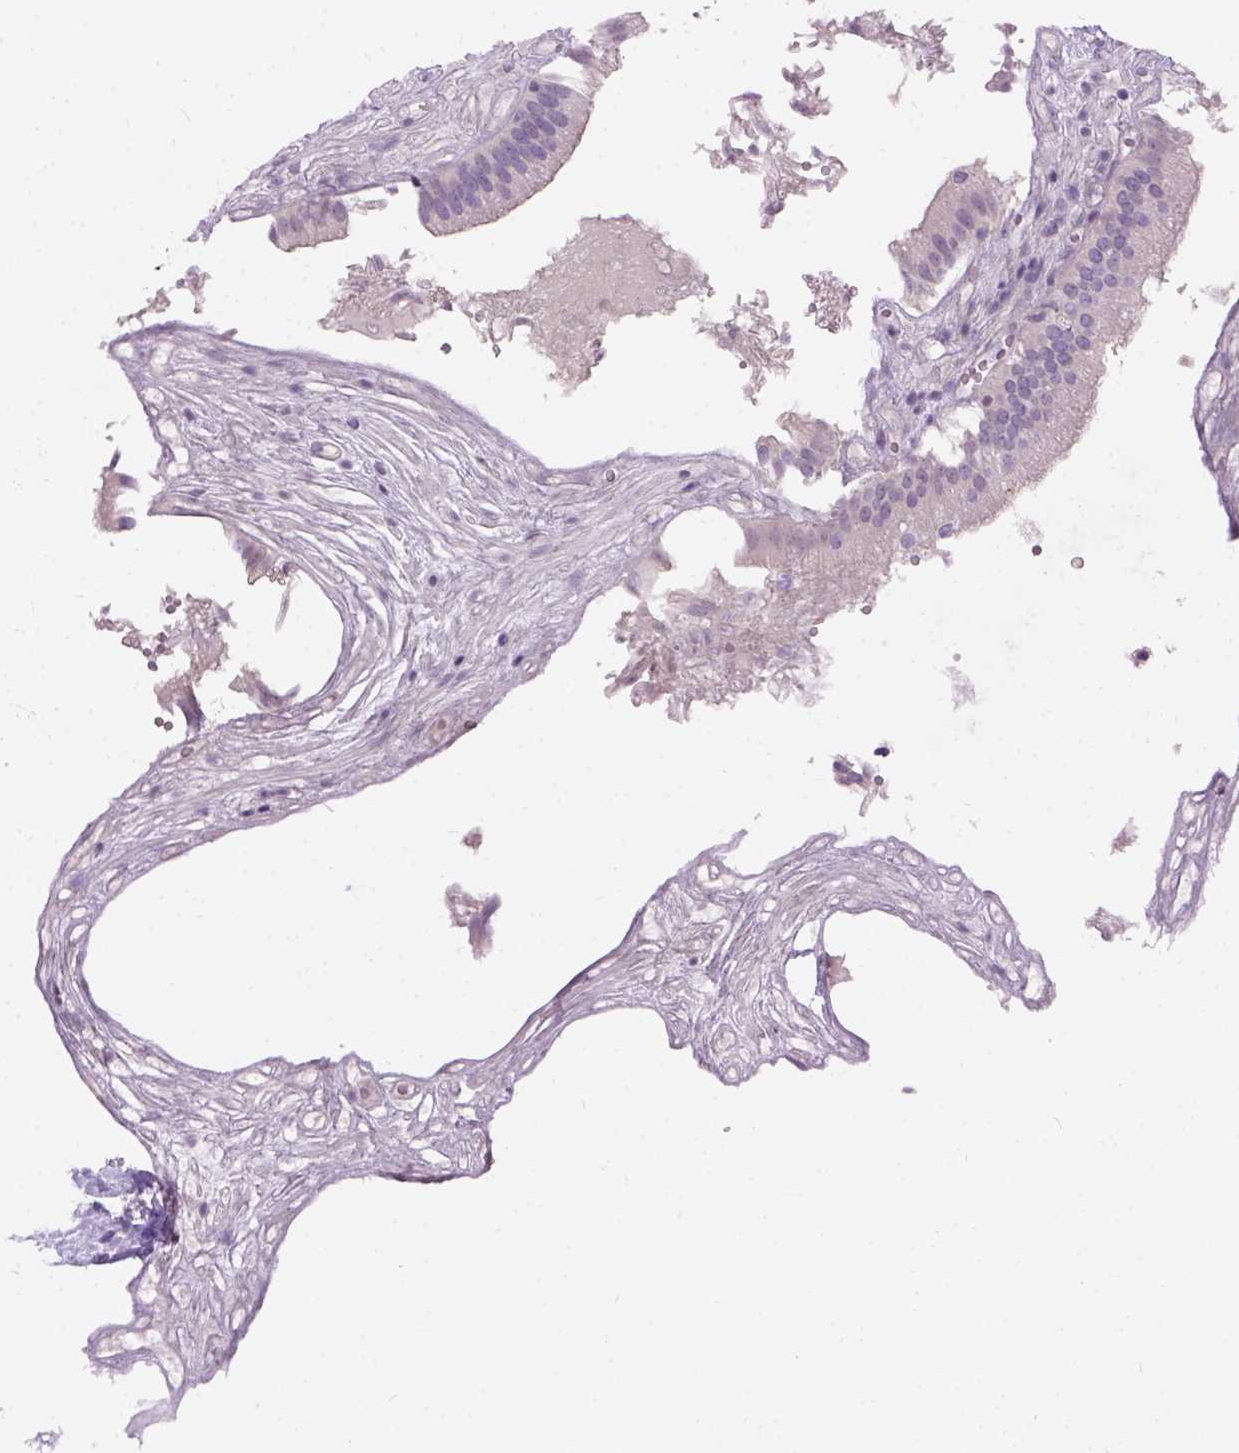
{"staining": {"intensity": "negative", "quantity": "none", "location": "none"}, "tissue": "gallbladder", "cell_type": "Glandular cells", "image_type": "normal", "snomed": [{"axis": "morphology", "description": "Normal tissue, NOS"}, {"axis": "topography", "description": "Gallbladder"}, {"axis": "topography", "description": "Peripheral nerve tissue"}], "caption": "This image is of normal gallbladder stained with immunohistochemistry to label a protein in brown with the nuclei are counter-stained blue. There is no positivity in glandular cells. The staining is performed using DAB brown chromogen with nuclei counter-stained in using hematoxylin.", "gene": "C20orf144", "patient": {"sex": "male", "age": 17}}